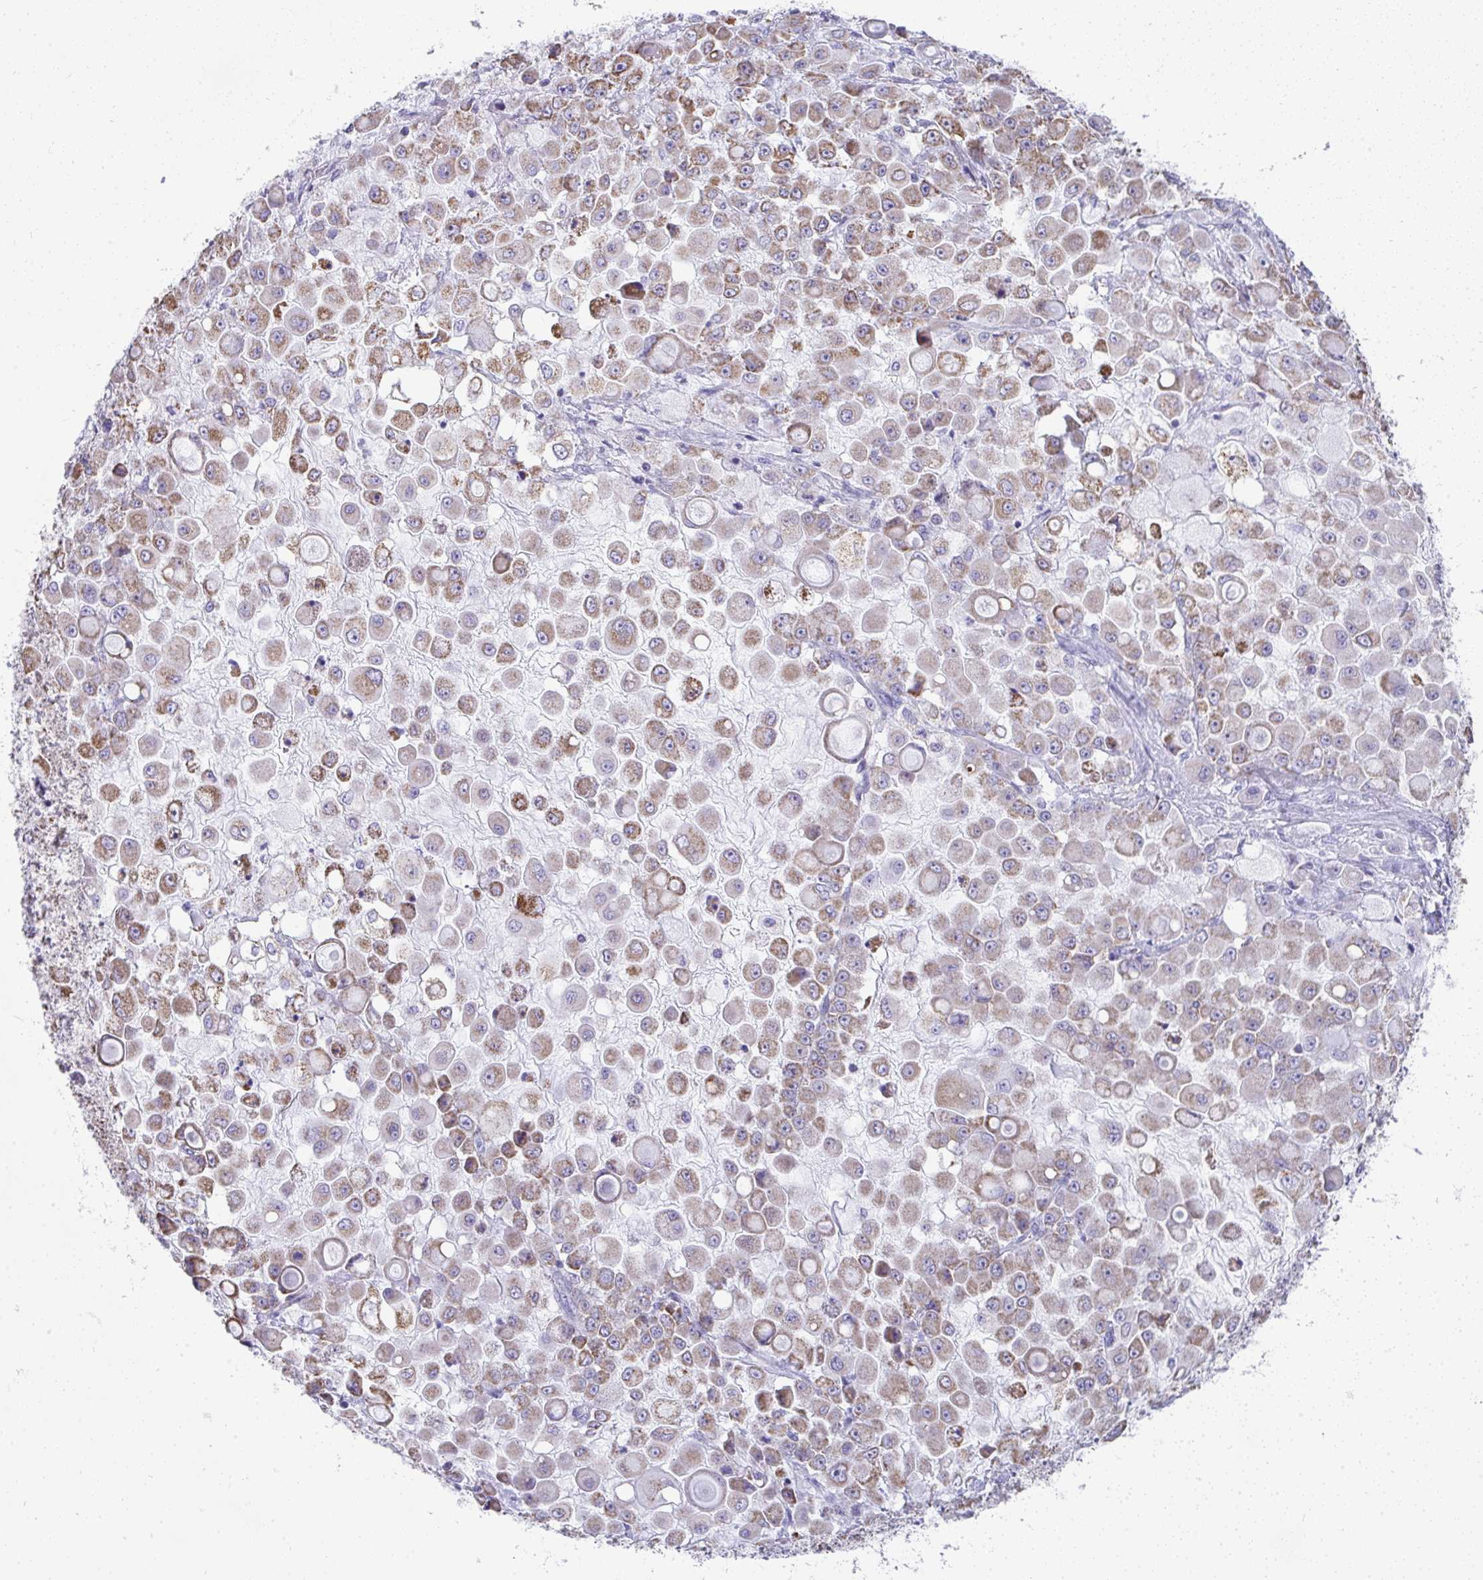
{"staining": {"intensity": "moderate", "quantity": "25%-75%", "location": "cytoplasmic/membranous"}, "tissue": "stomach cancer", "cell_type": "Tumor cells", "image_type": "cancer", "snomed": [{"axis": "morphology", "description": "Adenocarcinoma, NOS"}, {"axis": "topography", "description": "Stomach"}], "caption": "Protein expression analysis of adenocarcinoma (stomach) shows moderate cytoplasmic/membranous positivity in approximately 25%-75% of tumor cells.", "gene": "SLC6A1", "patient": {"sex": "female", "age": 76}}